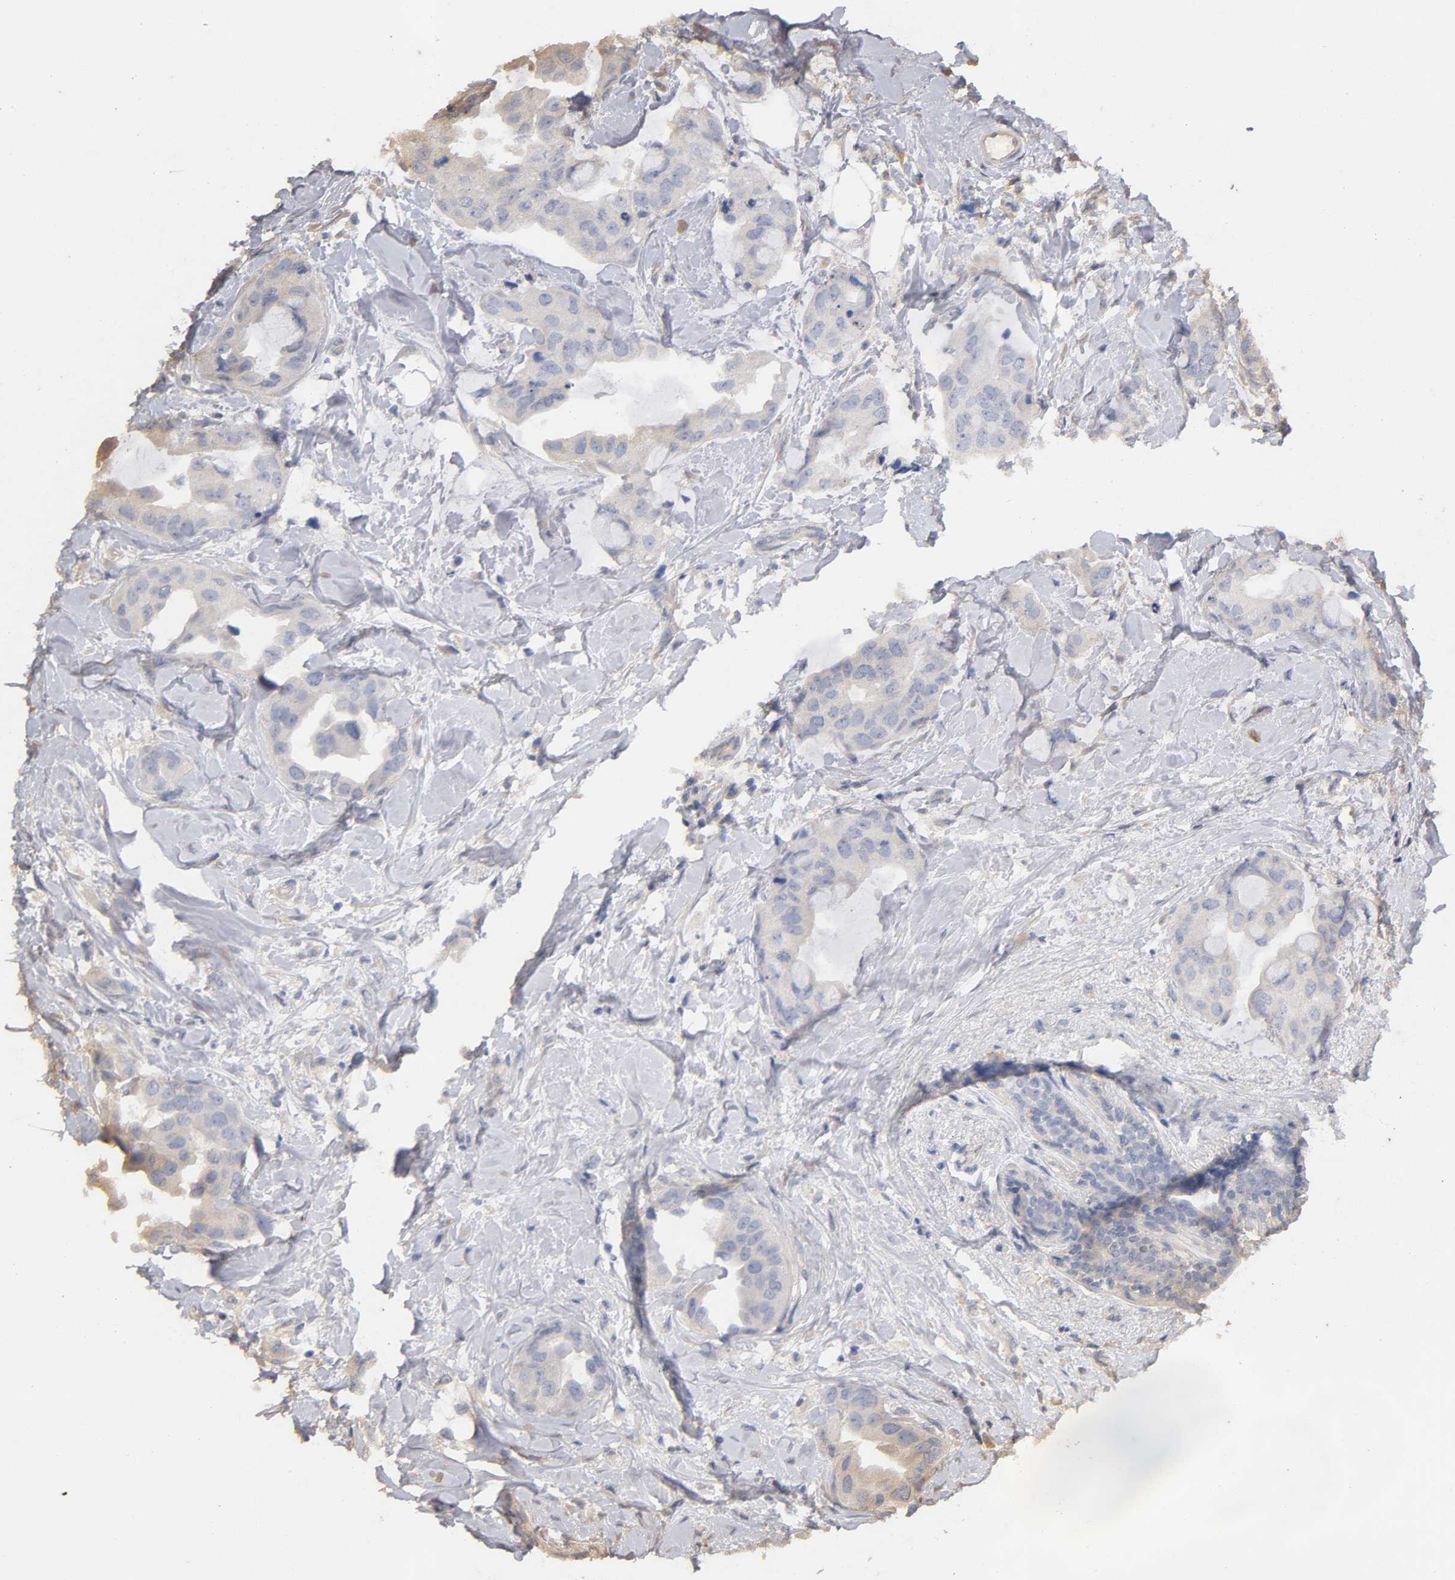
{"staining": {"intensity": "negative", "quantity": "none", "location": "none"}, "tissue": "breast cancer", "cell_type": "Tumor cells", "image_type": "cancer", "snomed": [{"axis": "morphology", "description": "Duct carcinoma"}, {"axis": "topography", "description": "Breast"}], "caption": "Protein analysis of intraductal carcinoma (breast) shows no significant staining in tumor cells.", "gene": "VSIG4", "patient": {"sex": "female", "age": 40}}